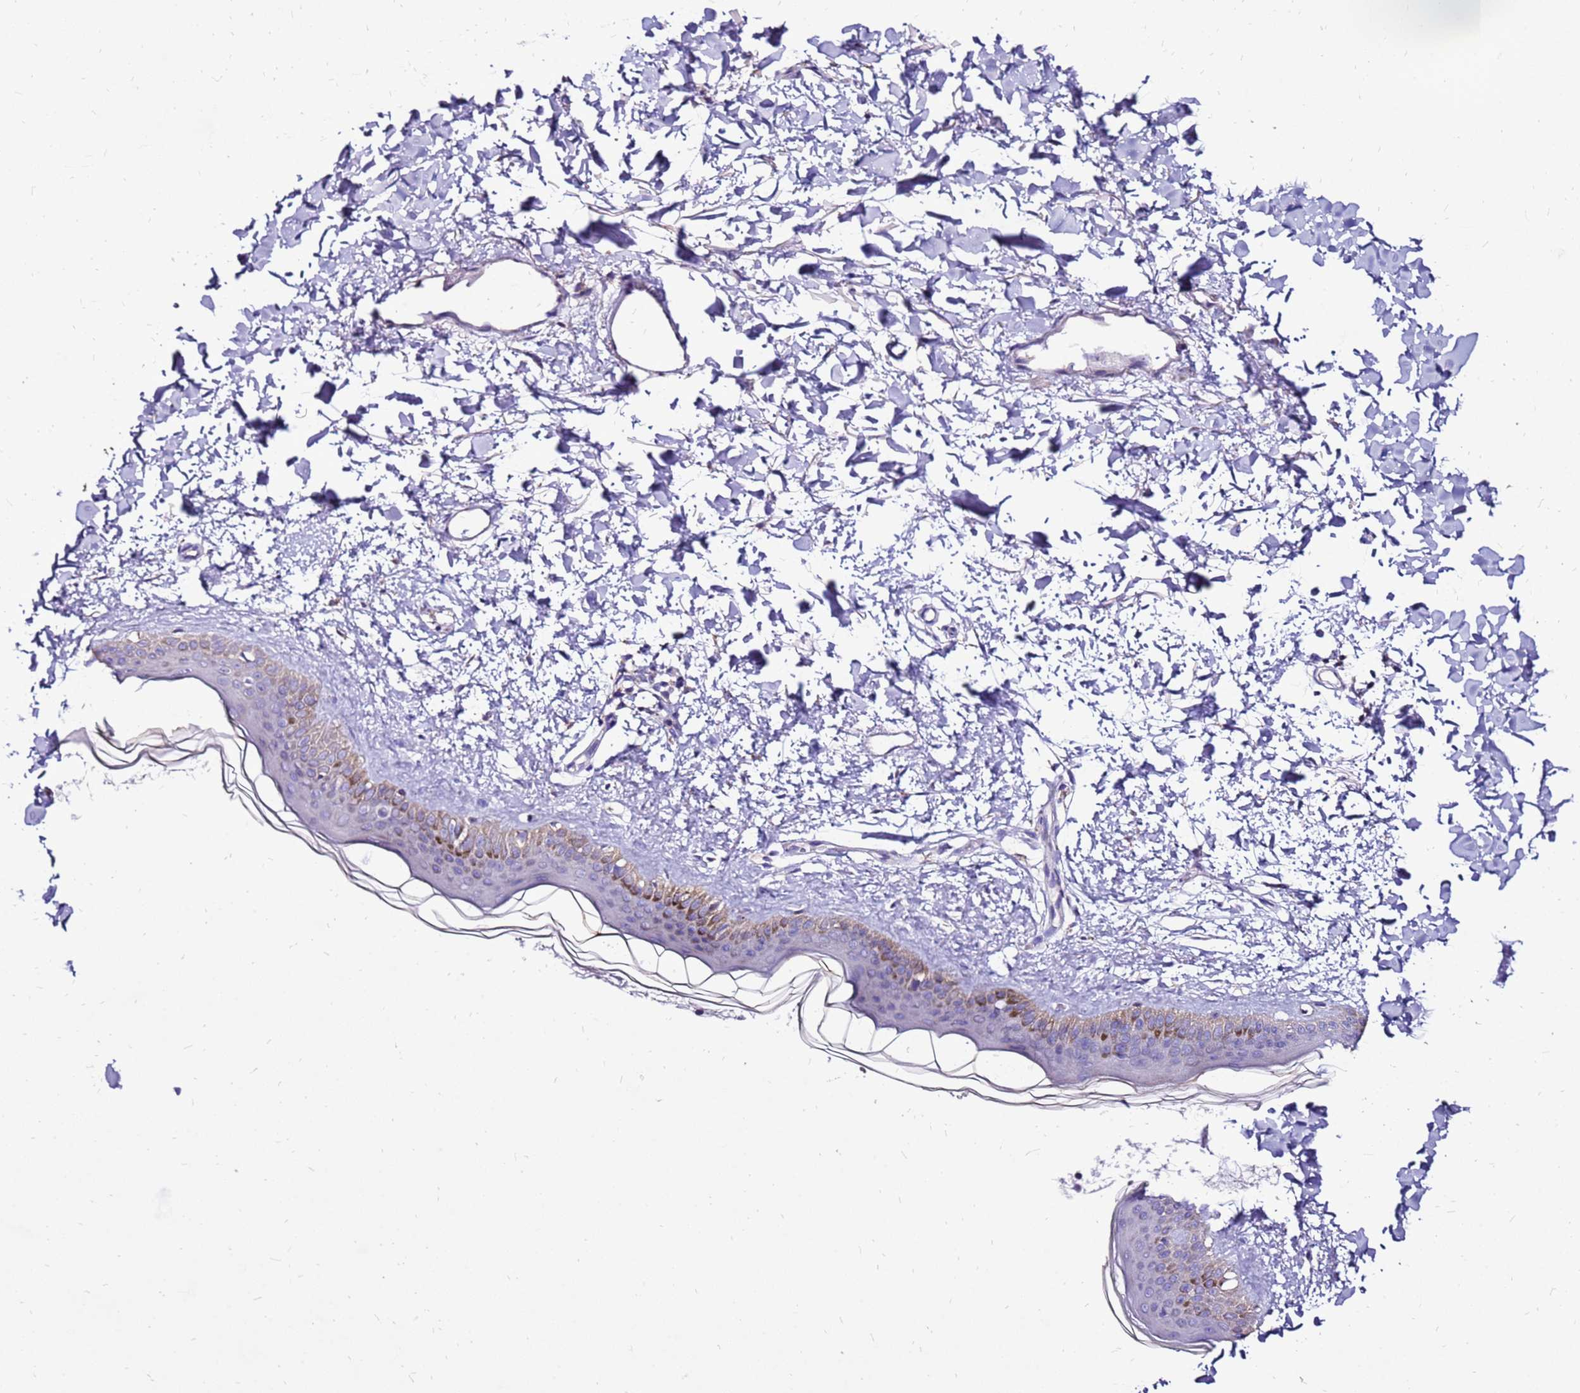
{"staining": {"intensity": "negative", "quantity": "none", "location": "none"}, "tissue": "skin", "cell_type": "Fibroblasts", "image_type": "normal", "snomed": [{"axis": "morphology", "description": "Normal tissue, NOS"}, {"axis": "topography", "description": "Skin"}], "caption": "A high-resolution image shows IHC staining of unremarkable skin, which demonstrates no significant positivity in fibroblasts. (DAB (3,3'-diaminobenzidine) IHC, high magnification).", "gene": "TMEM106C", "patient": {"sex": "female", "age": 58}}